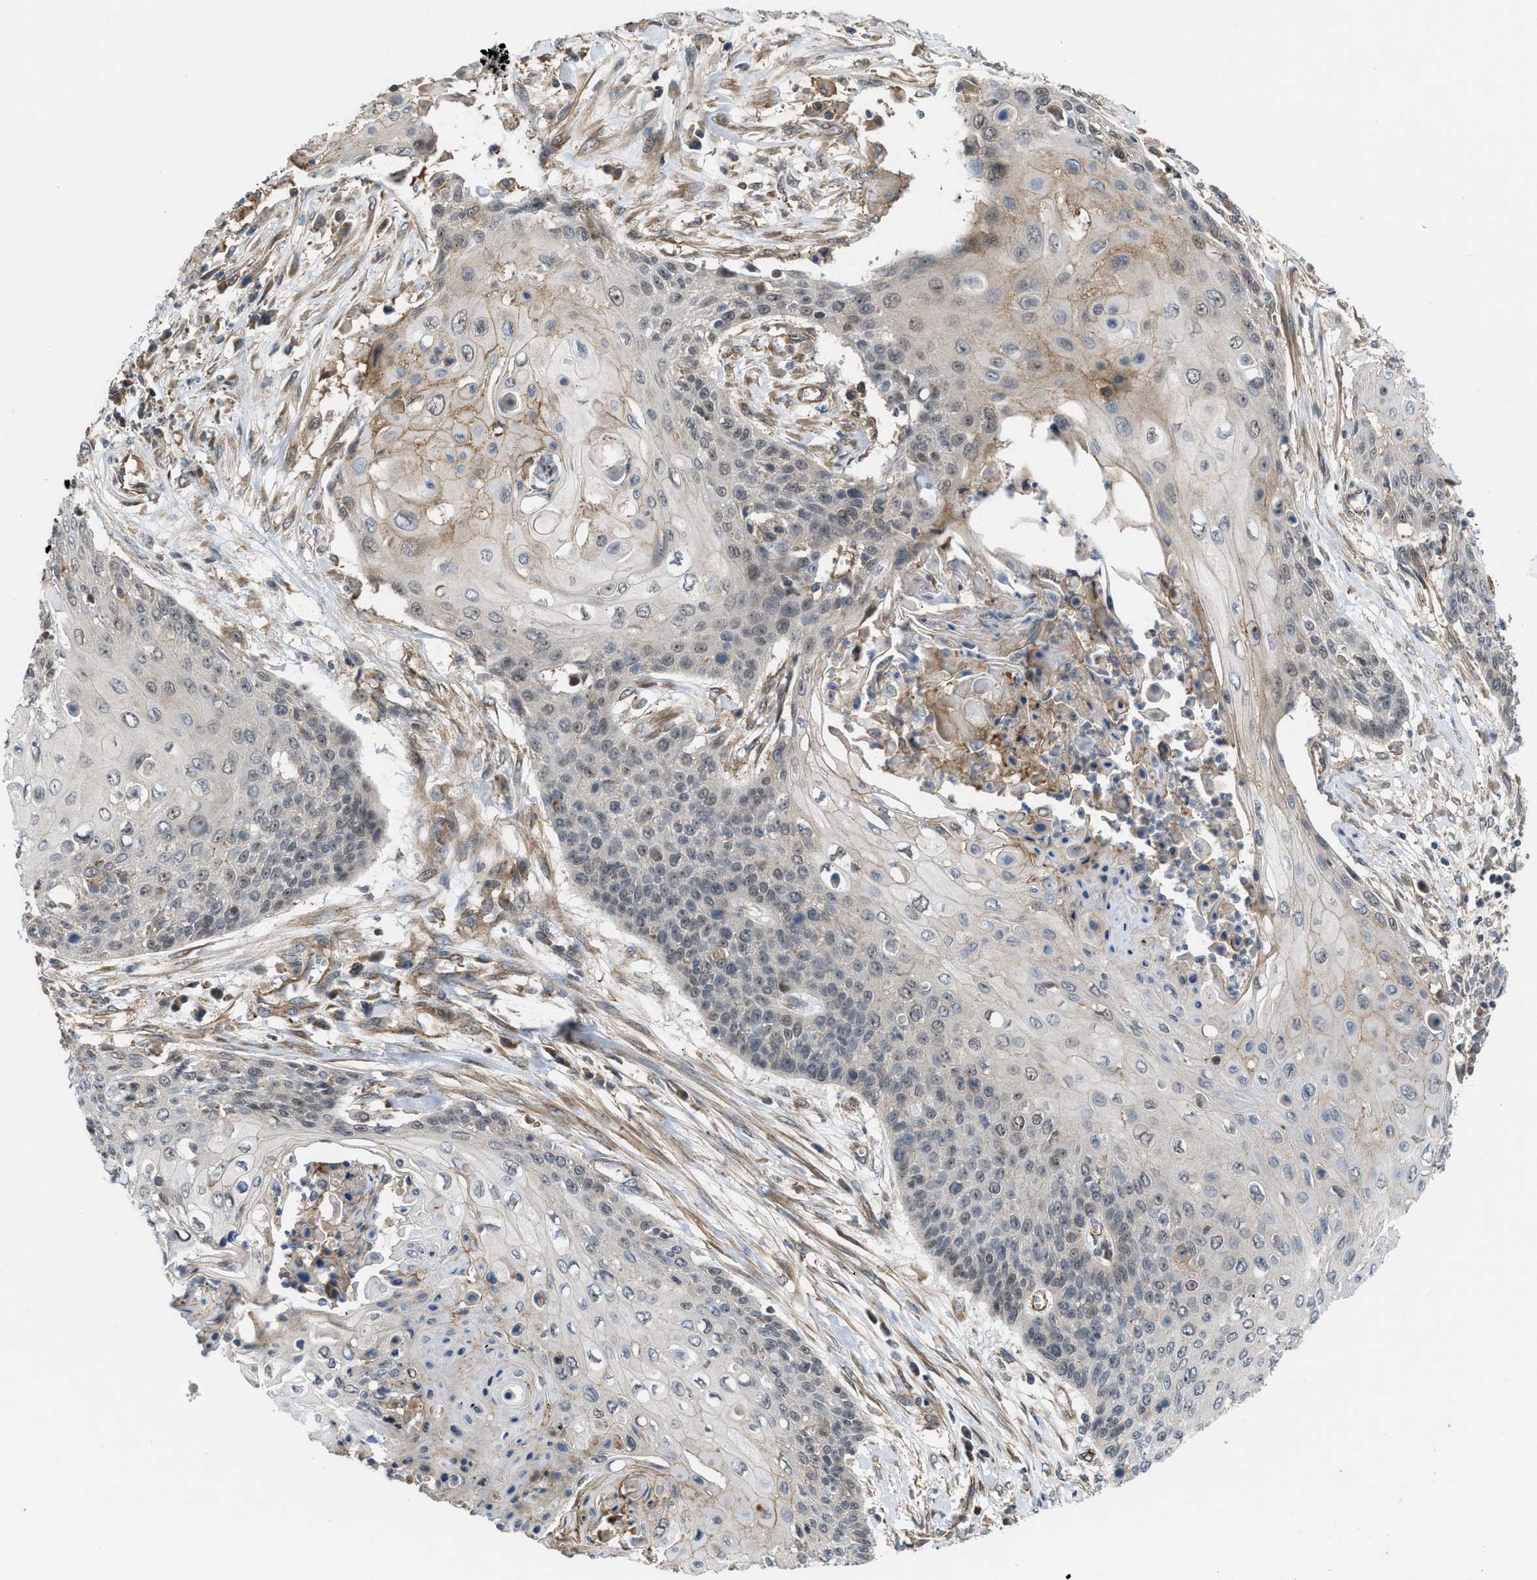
{"staining": {"intensity": "moderate", "quantity": "<25%", "location": "cytoplasmic/membranous"}, "tissue": "cervical cancer", "cell_type": "Tumor cells", "image_type": "cancer", "snomed": [{"axis": "morphology", "description": "Squamous cell carcinoma, NOS"}, {"axis": "topography", "description": "Cervix"}], "caption": "Human cervical cancer (squamous cell carcinoma) stained with a protein marker displays moderate staining in tumor cells.", "gene": "GPATCH2L", "patient": {"sex": "female", "age": 39}}